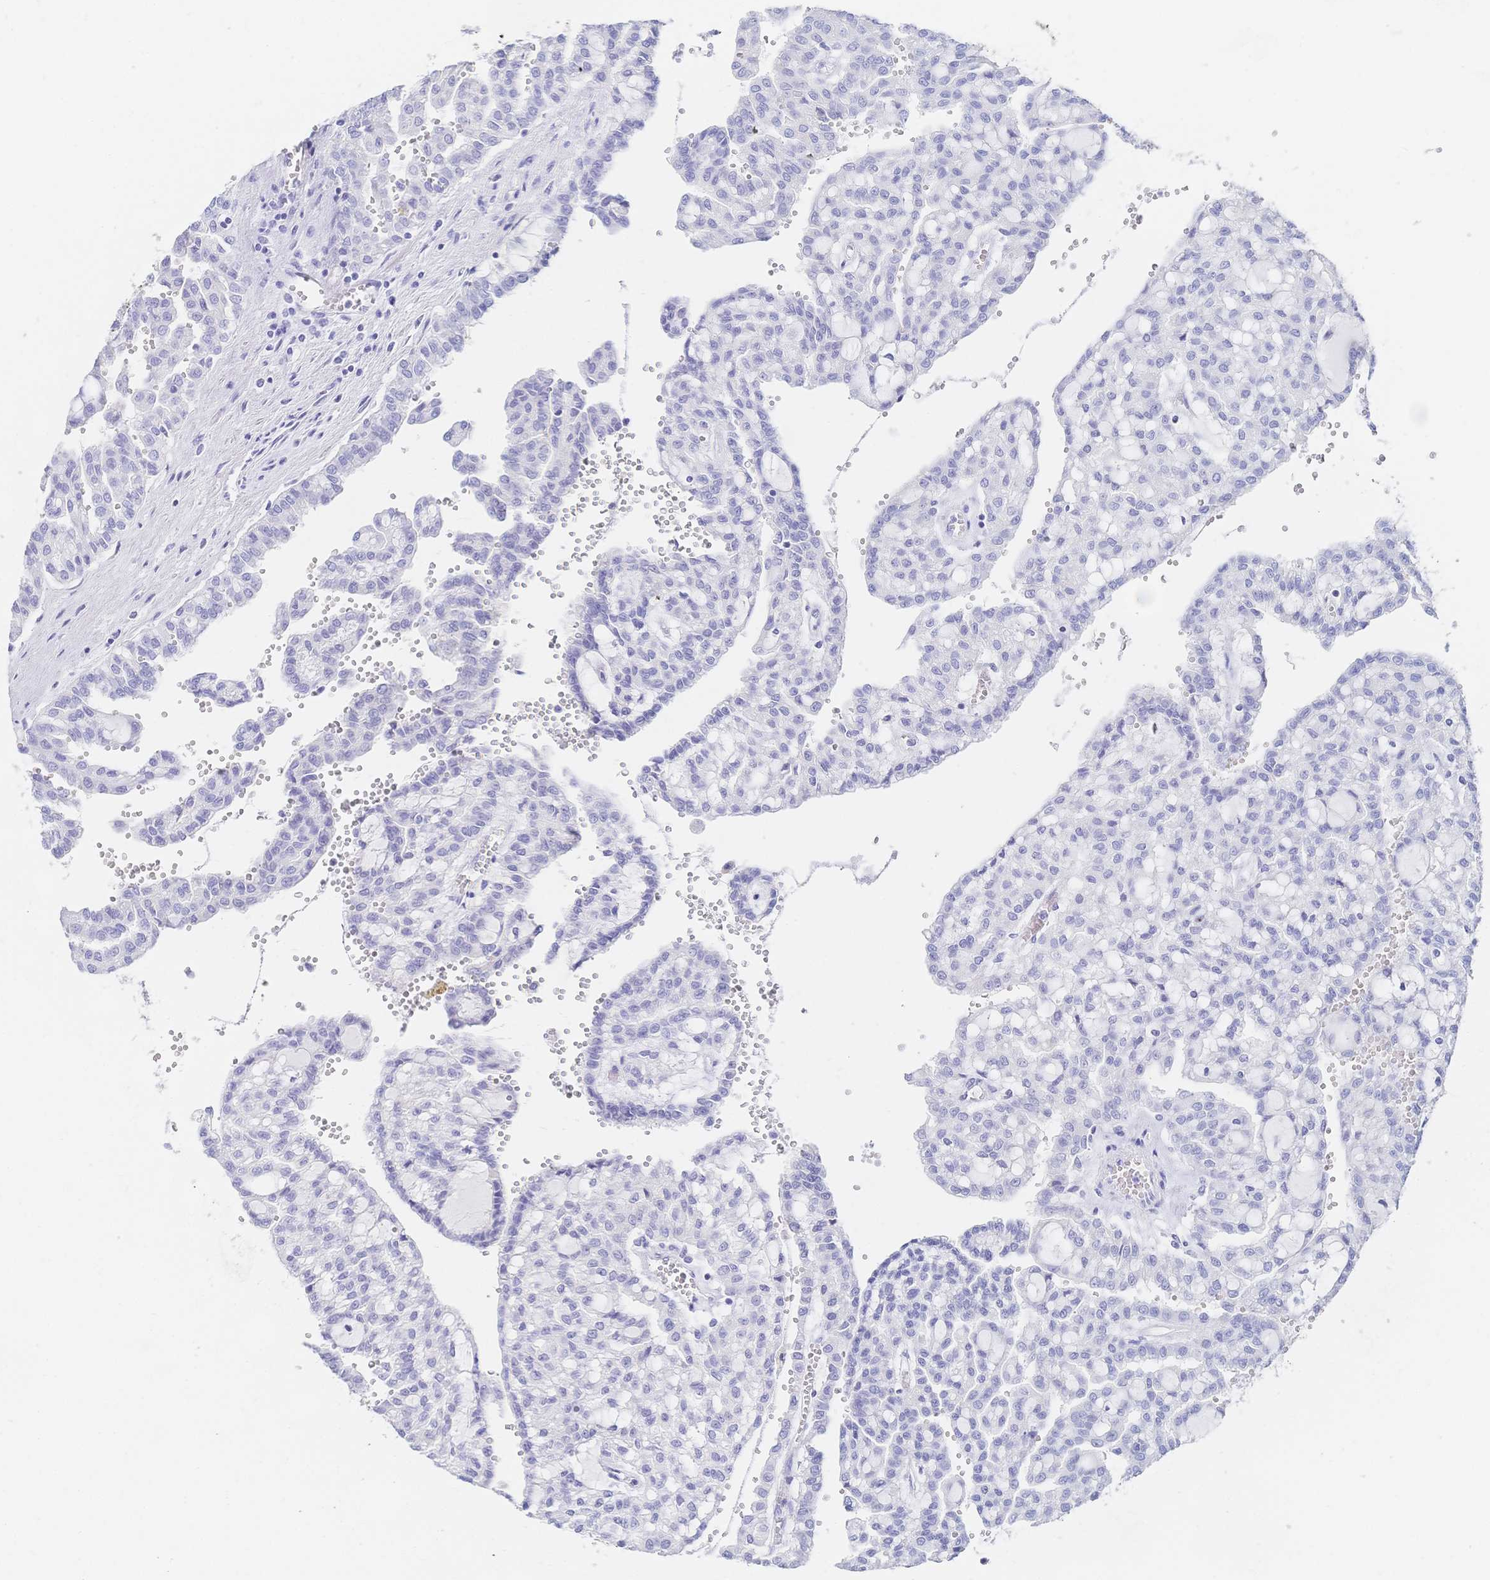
{"staining": {"intensity": "negative", "quantity": "none", "location": "none"}, "tissue": "renal cancer", "cell_type": "Tumor cells", "image_type": "cancer", "snomed": [{"axis": "morphology", "description": "Adenocarcinoma, NOS"}, {"axis": "topography", "description": "Kidney"}], "caption": "An immunohistochemistry (IHC) histopathology image of renal cancer (adenocarcinoma) is shown. There is no staining in tumor cells of renal cancer (adenocarcinoma). Brightfield microscopy of IHC stained with DAB (brown) and hematoxylin (blue), captured at high magnification.", "gene": "RRM1", "patient": {"sex": "male", "age": 63}}